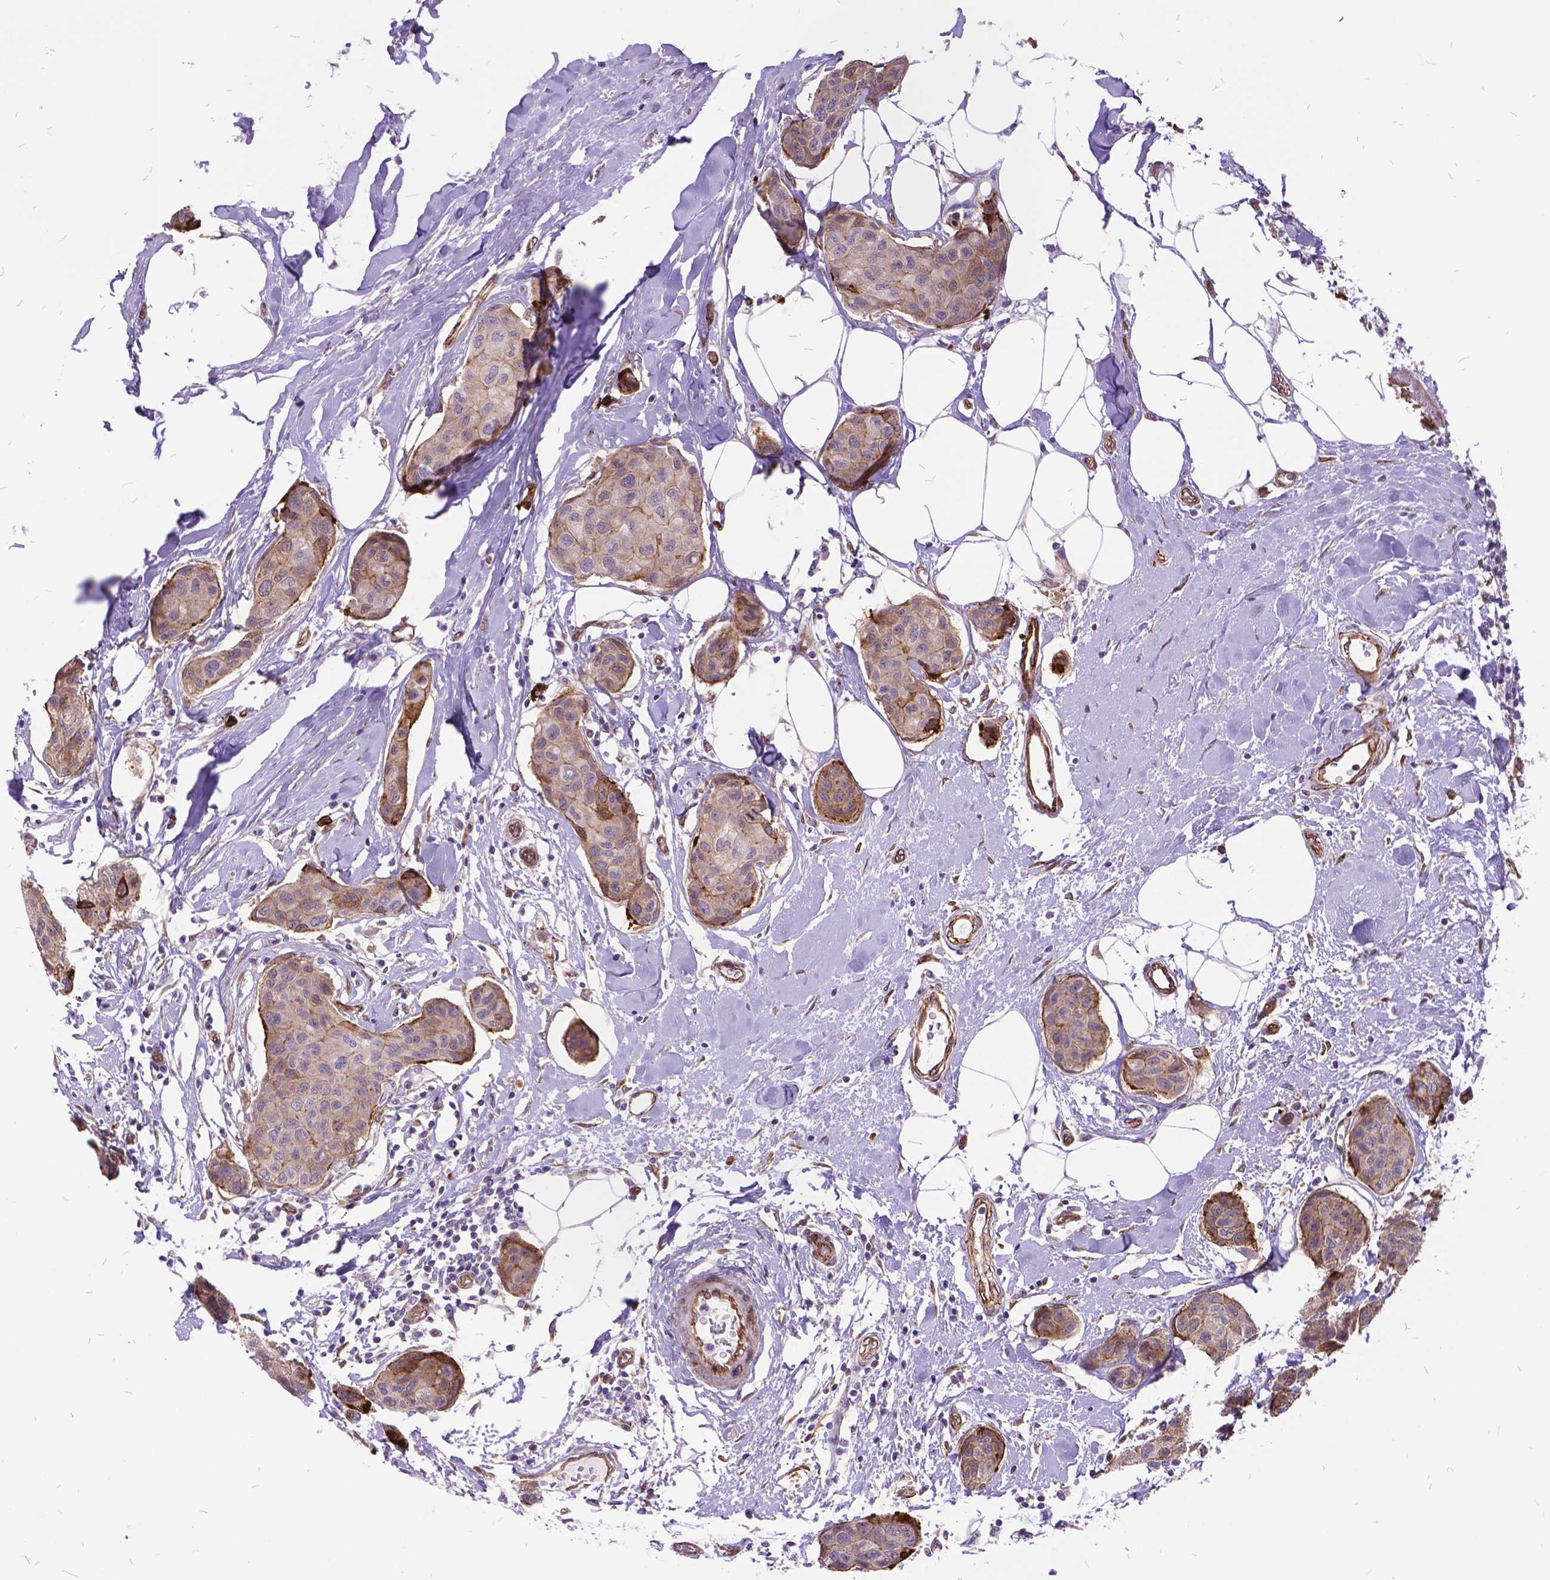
{"staining": {"intensity": "moderate", "quantity": "<25%", "location": "cytoplasmic/membranous"}, "tissue": "breast cancer", "cell_type": "Tumor cells", "image_type": "cancer", "snomed": [{"axis": "morphology", "description": "Duct carcinoma"}, {"axis": "topography", "description": "Breast"}], "caption": "Human breast cancer (invasive ductal carcinoma) stained with a brown dye shows moderate cytoplasmic/membranous positive staining in about <25% of tumor cells.", "gene": "GRB7", "patient": {"sex": "female", "age": 80}}